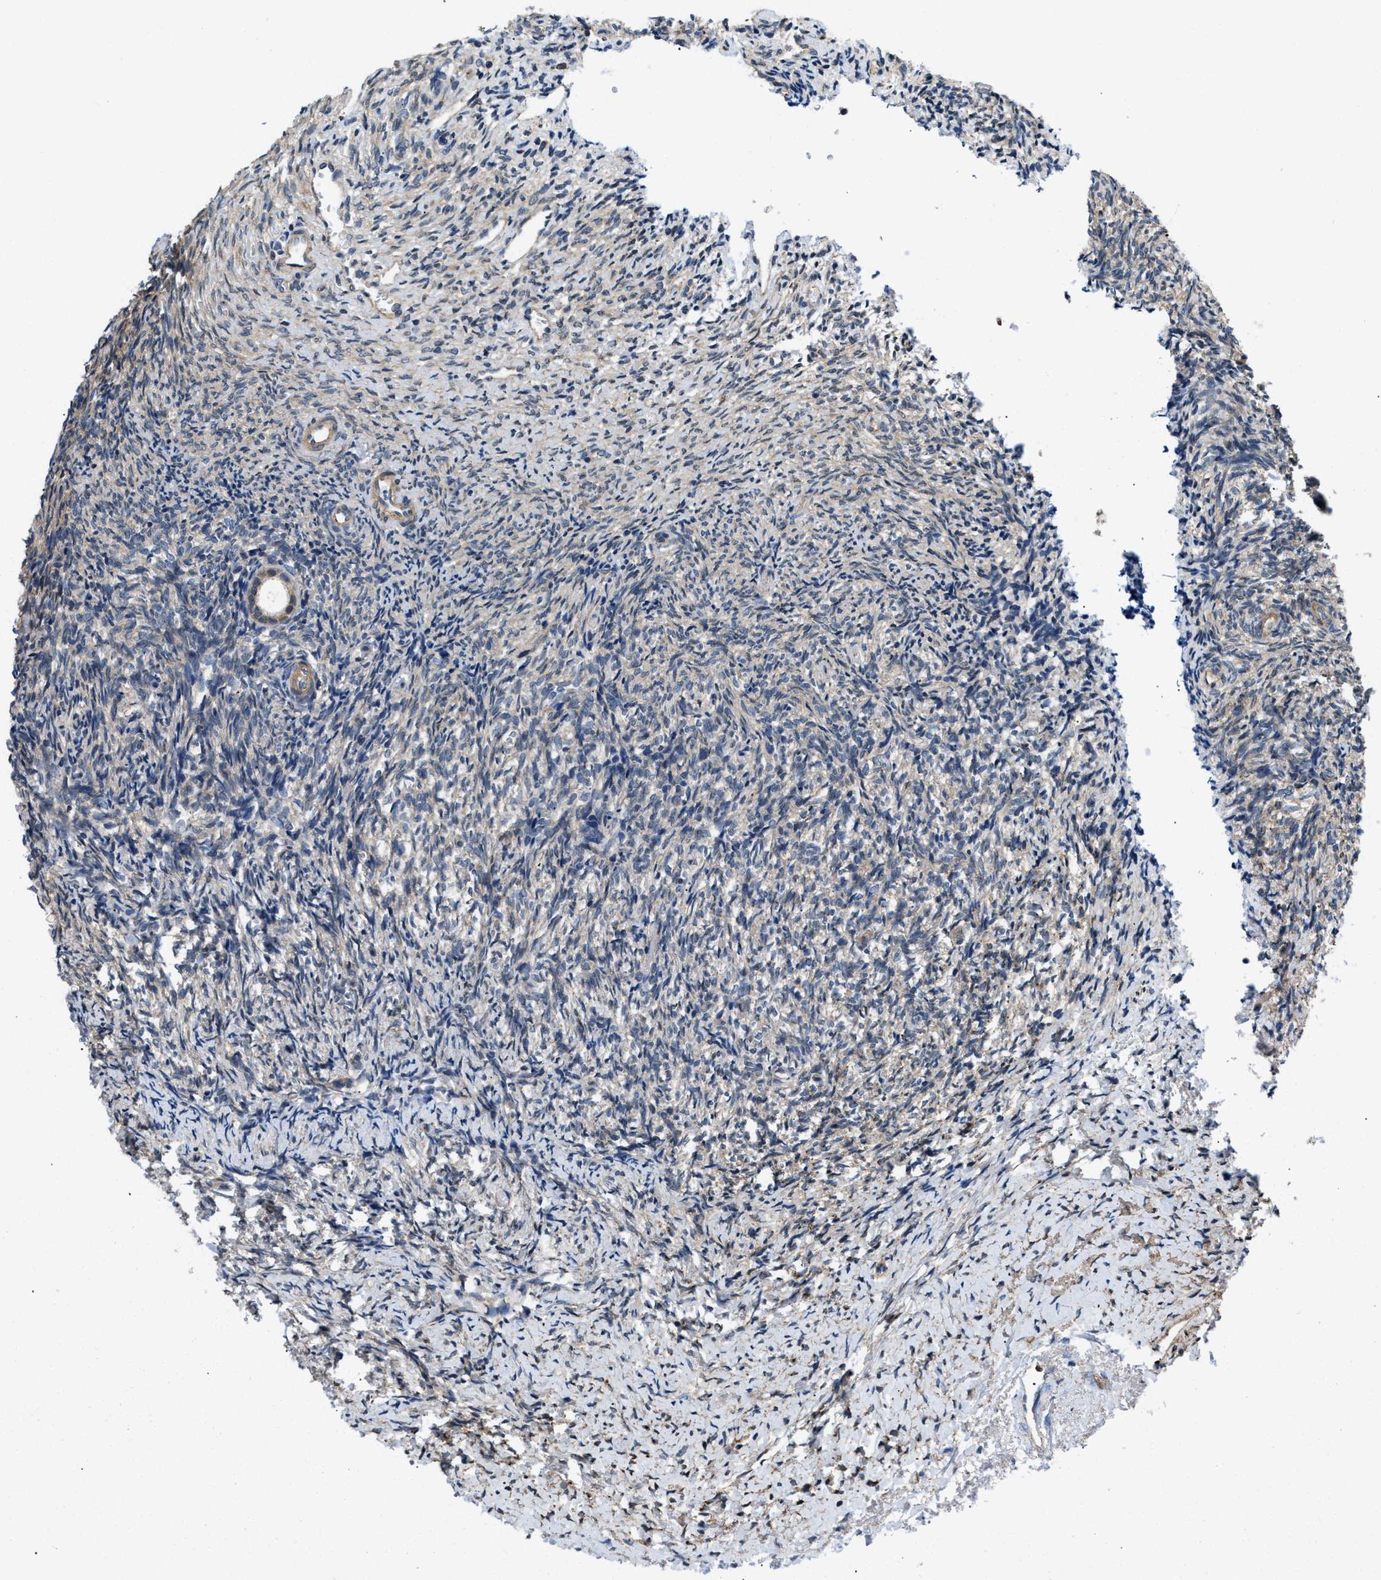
{"staining": {"intensity": "moderate", "quantity": ">75%", "location": "cytoplasmic/membranous"}, "tissue": "ovary", "cell_type": "Follicle cells", "image_type": "normal", "snomed": [{"axis": "morphology", "description": "Normal tissue, NOS"}, {"axis": "topography", "description": "Ovary"}], "caption": "IHC histopathology image of benign ovary stained for a protein (brown), which reveals medium levels of moderate cytoplasmic/membranous expression in about >75% of follicle cells.", "gene": "CEP128", "patient": {"sex": "female", "age": 41}}